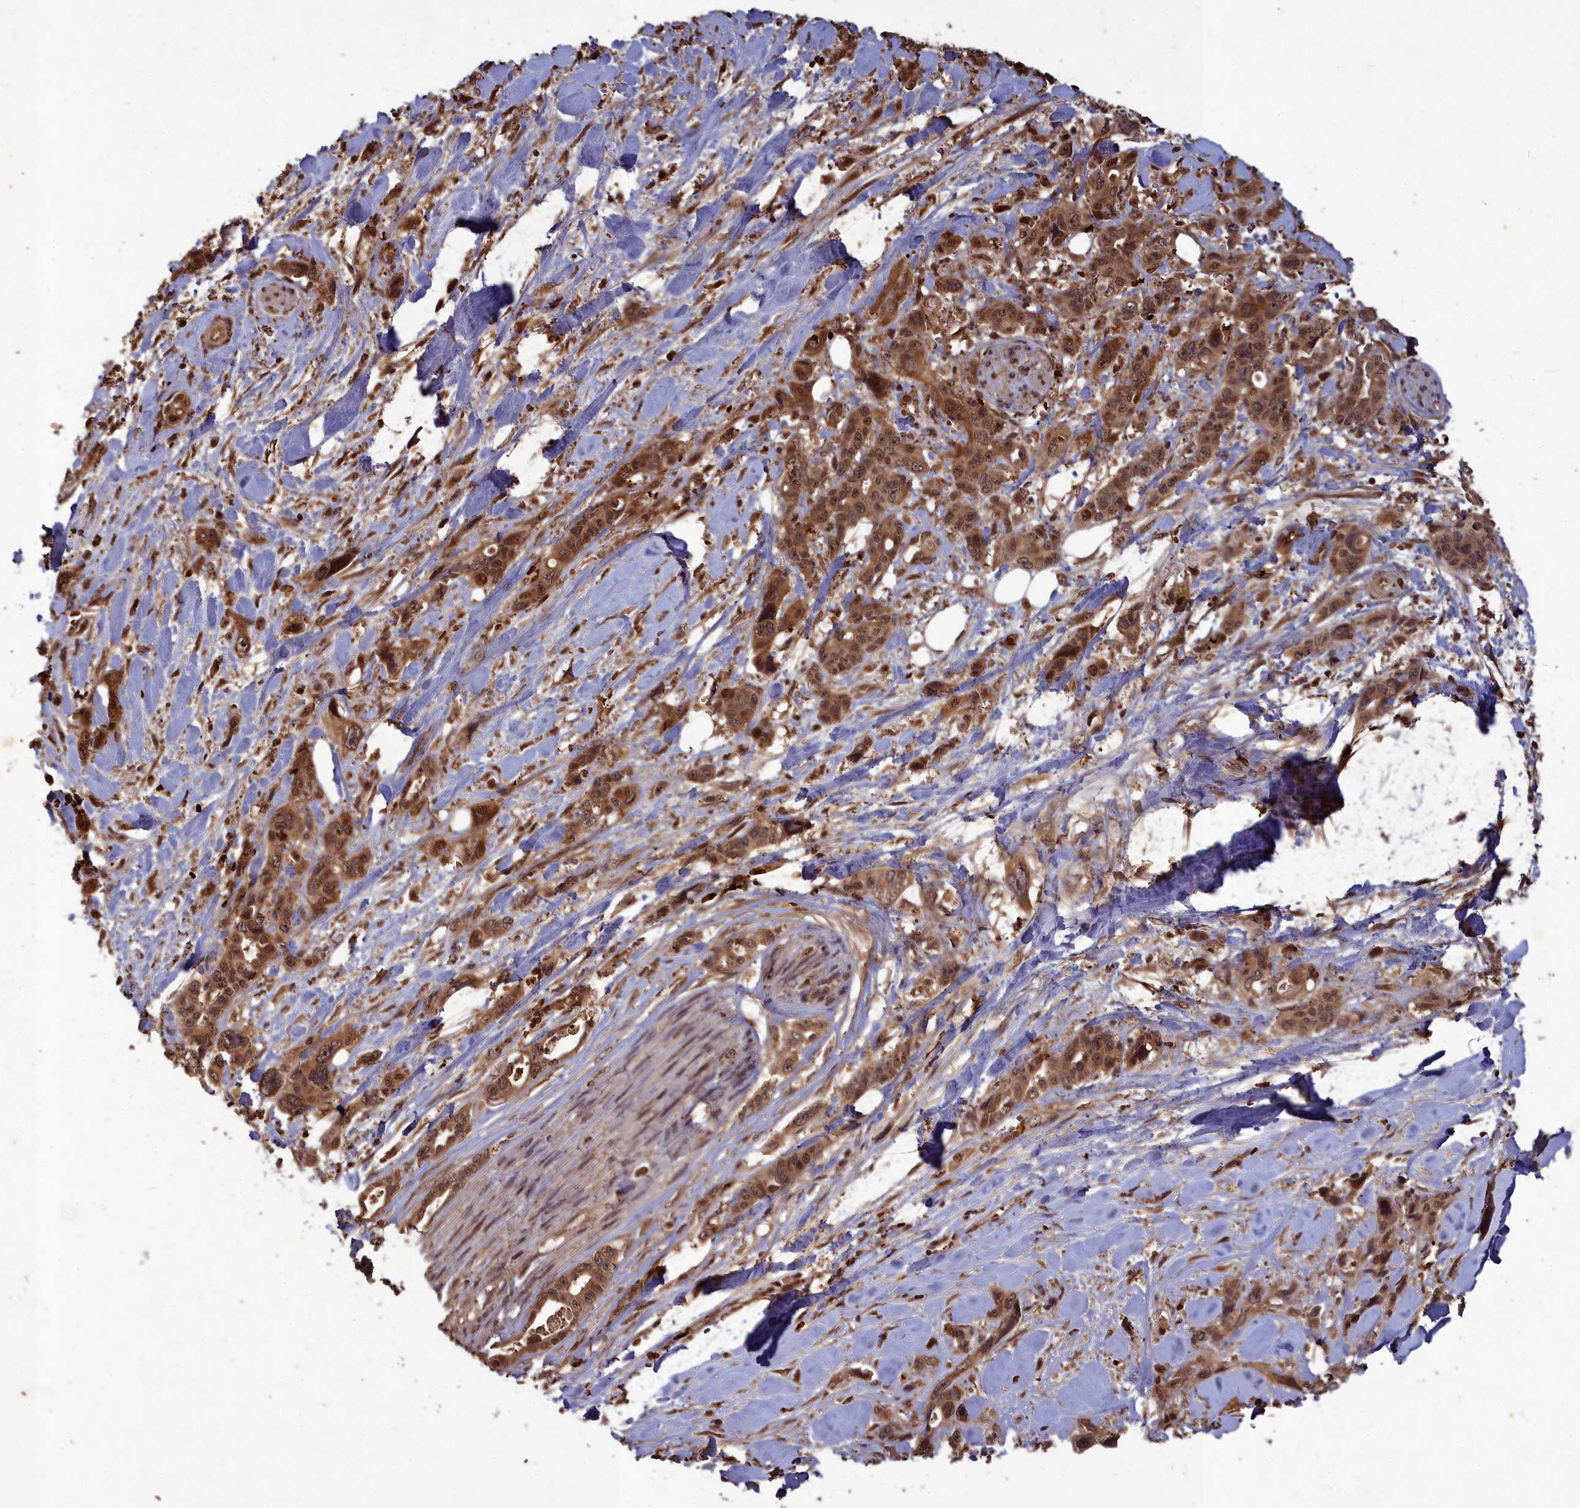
{"staining": {"intensity": "moderate", "quantity": ">75%", "location": "cytoplasmic/membranous,nuclear"}, "tissue": "pancreatic cancer", "cell_type": "Tumor cells", "image_type": "cancer", "snomed": [{"axis": "morphology", "description": "Adenocarcinoma, NOS"}, {"axis": "topography", "description": "Pancreas"}], "caption": "A brown stain labels moderate cytoplasmic/membranous and nuclear staining of a protein in human pancreatic cancer (adenocarcinoma) tumor cells.", "gene": "SRMS", "patient": {"sex": "male", "age": 46}}